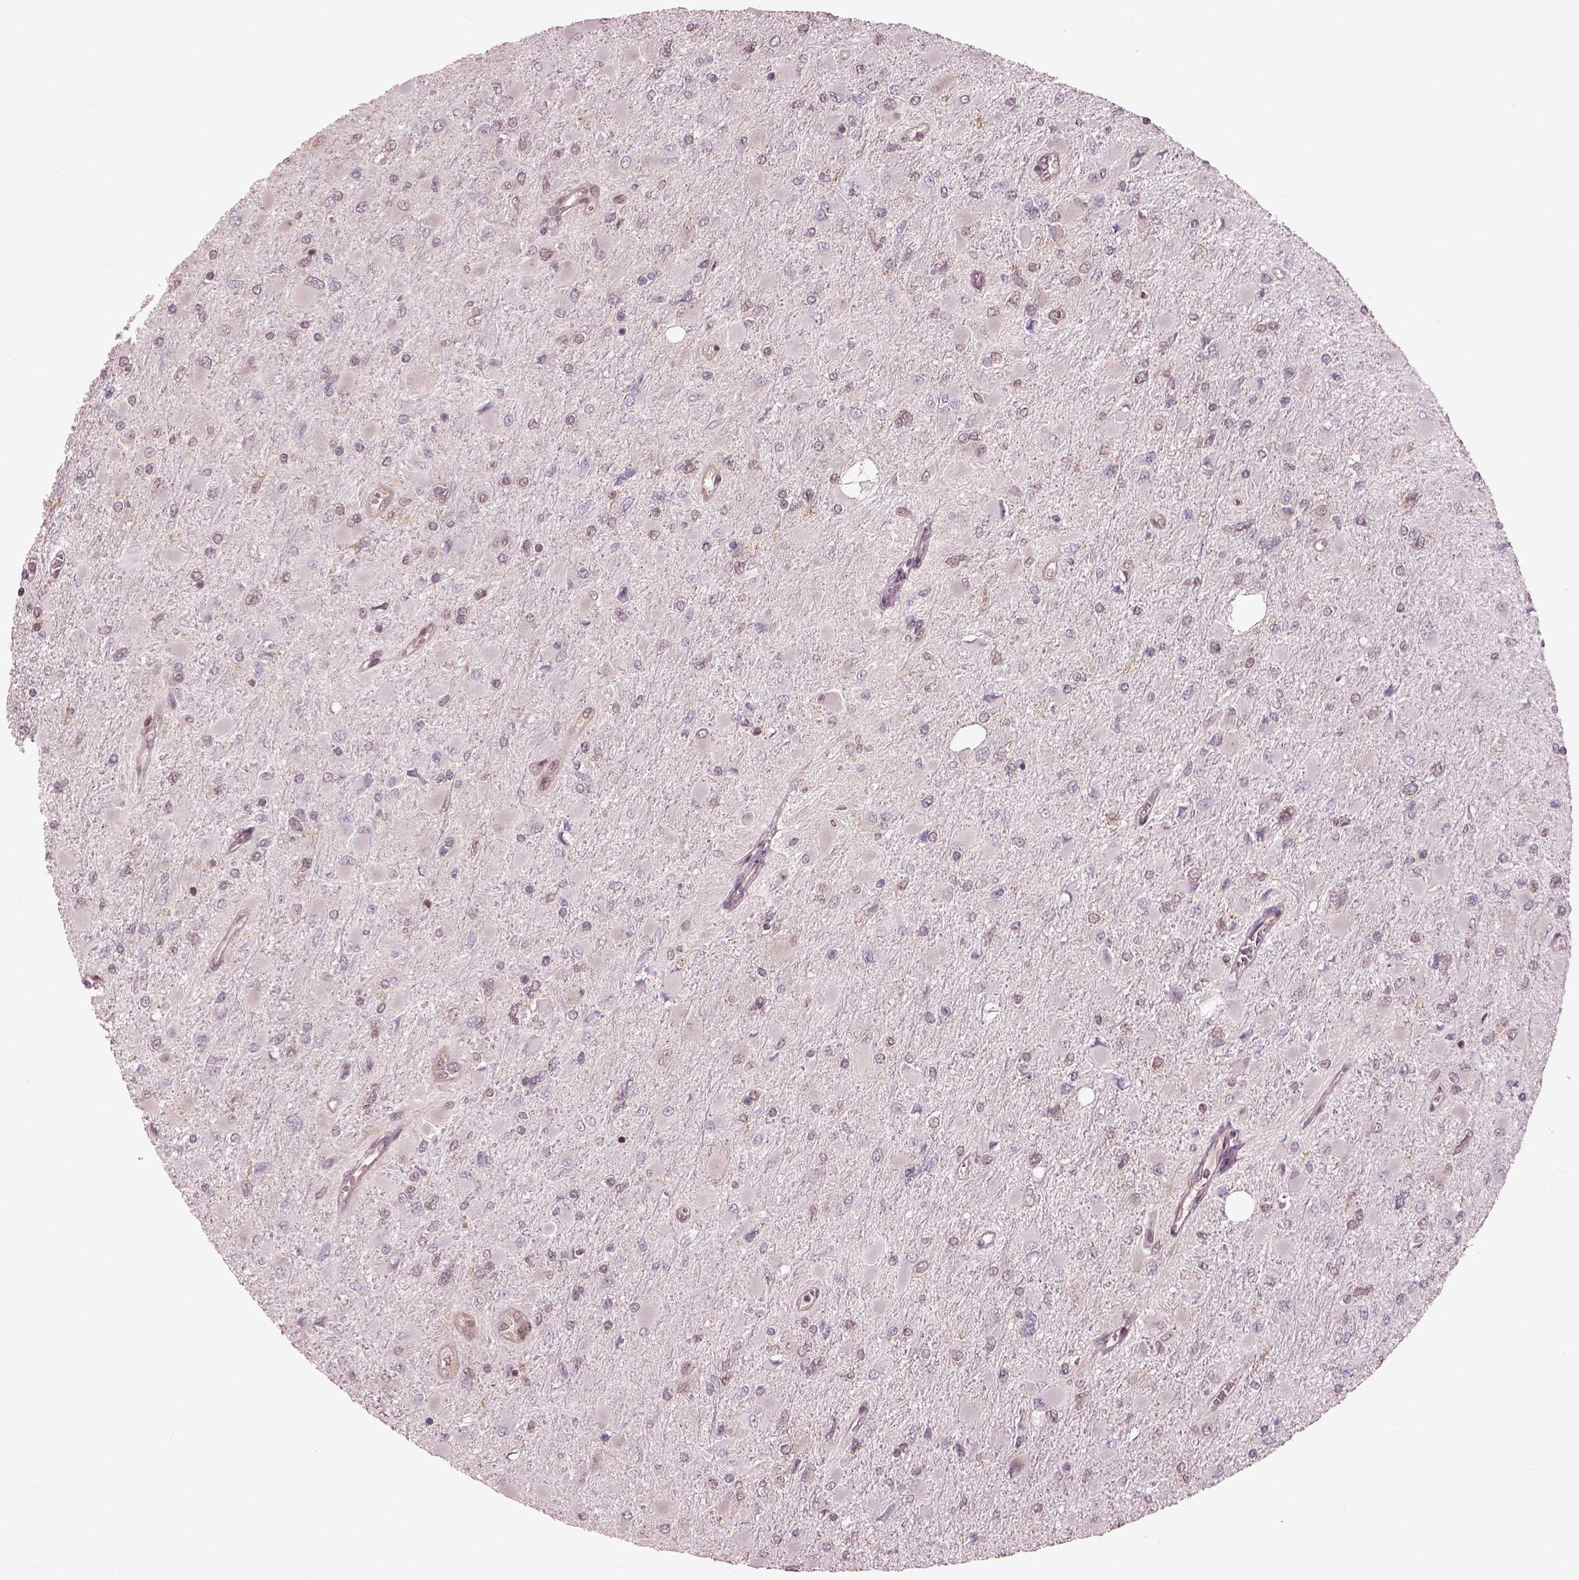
{"staining": {"intensity": "negative", "quantity": "none", "location": "none"}, "tissue": "glioma", "cell_type": "Tumor cells", "image_type": "cancer", "snomed": [{"axis": "morphology", "description": "Glioma, malignant, High grade"}, {"axis": "topography", "description": "Cerebral cortex"}], "caption": "This is an immunohistochemistry (IHC) photomicrograph of human high-grade glioma (malignant). There is no positivity in tumor cells.", "gene": "LSM14A", "patient": {"sex": "female", "age": 36}}